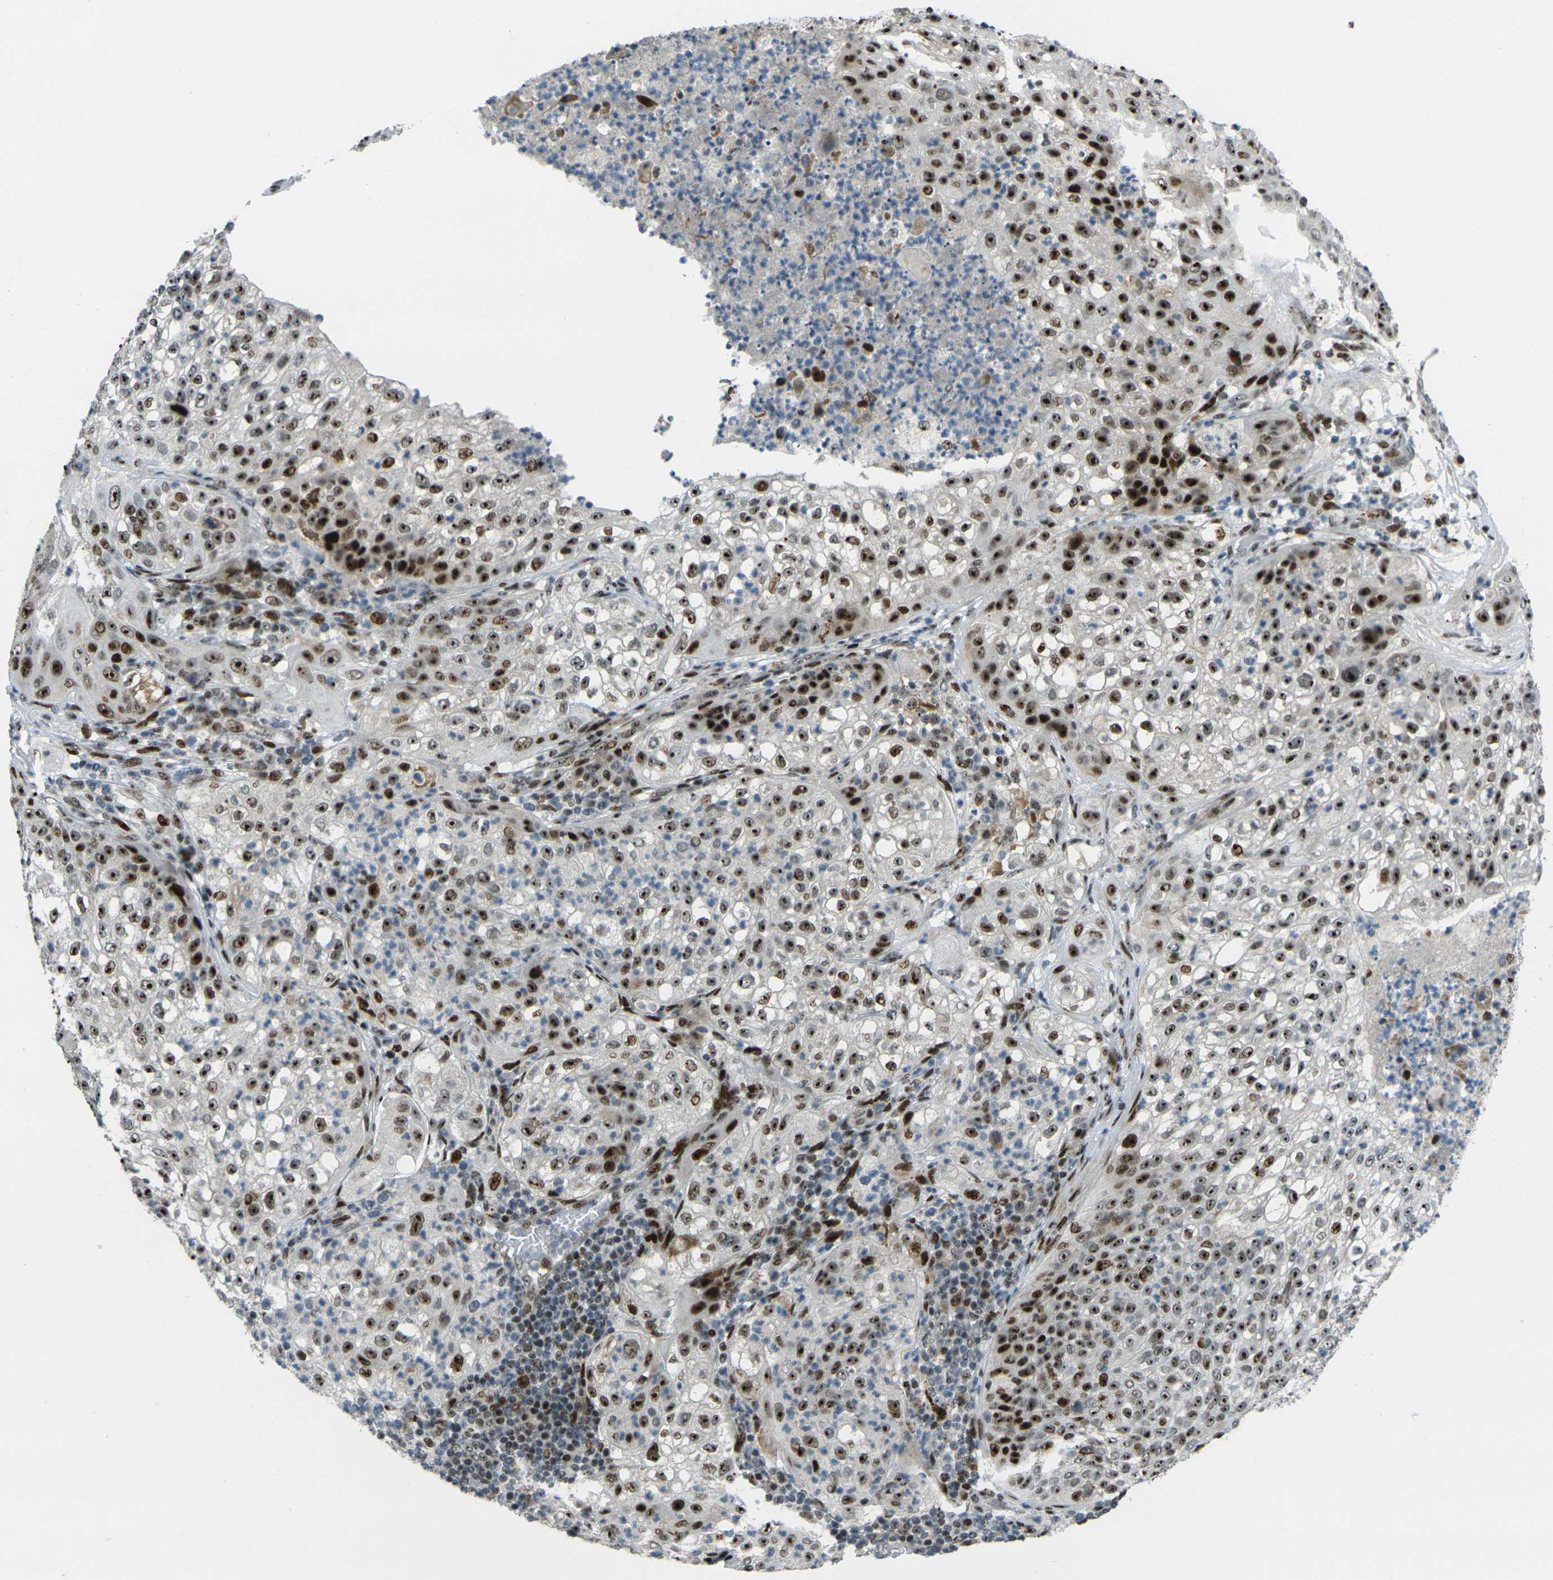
{"staining": {"intensity": "strong", "quantity": ">75%", "location": "nuclear"}, "tissue": "lung cancer", "cell_type": "Tumor cells", "image_type": "cancer", "snomed": [{"axis": "morphology", "description": "Inflammation, NOS"}, {"axis": "morphology", "description": "Squamous cell carcinoma, NOS"}, {"axis": "topography", "description": "Lymph node"}, {"axis": "topography", "description": "Soft tissue"}, {"axis": "topography", "description": "Lung"}], "caption": "DAB (3,3'-diaminobenzidine) immunohistochemical staining of lung cancer demonstrates strong nuclear protein staining in about >75% of tumor cells.", "gene": "UBE2C", "patient": {"sex": "male", "age": 66}}